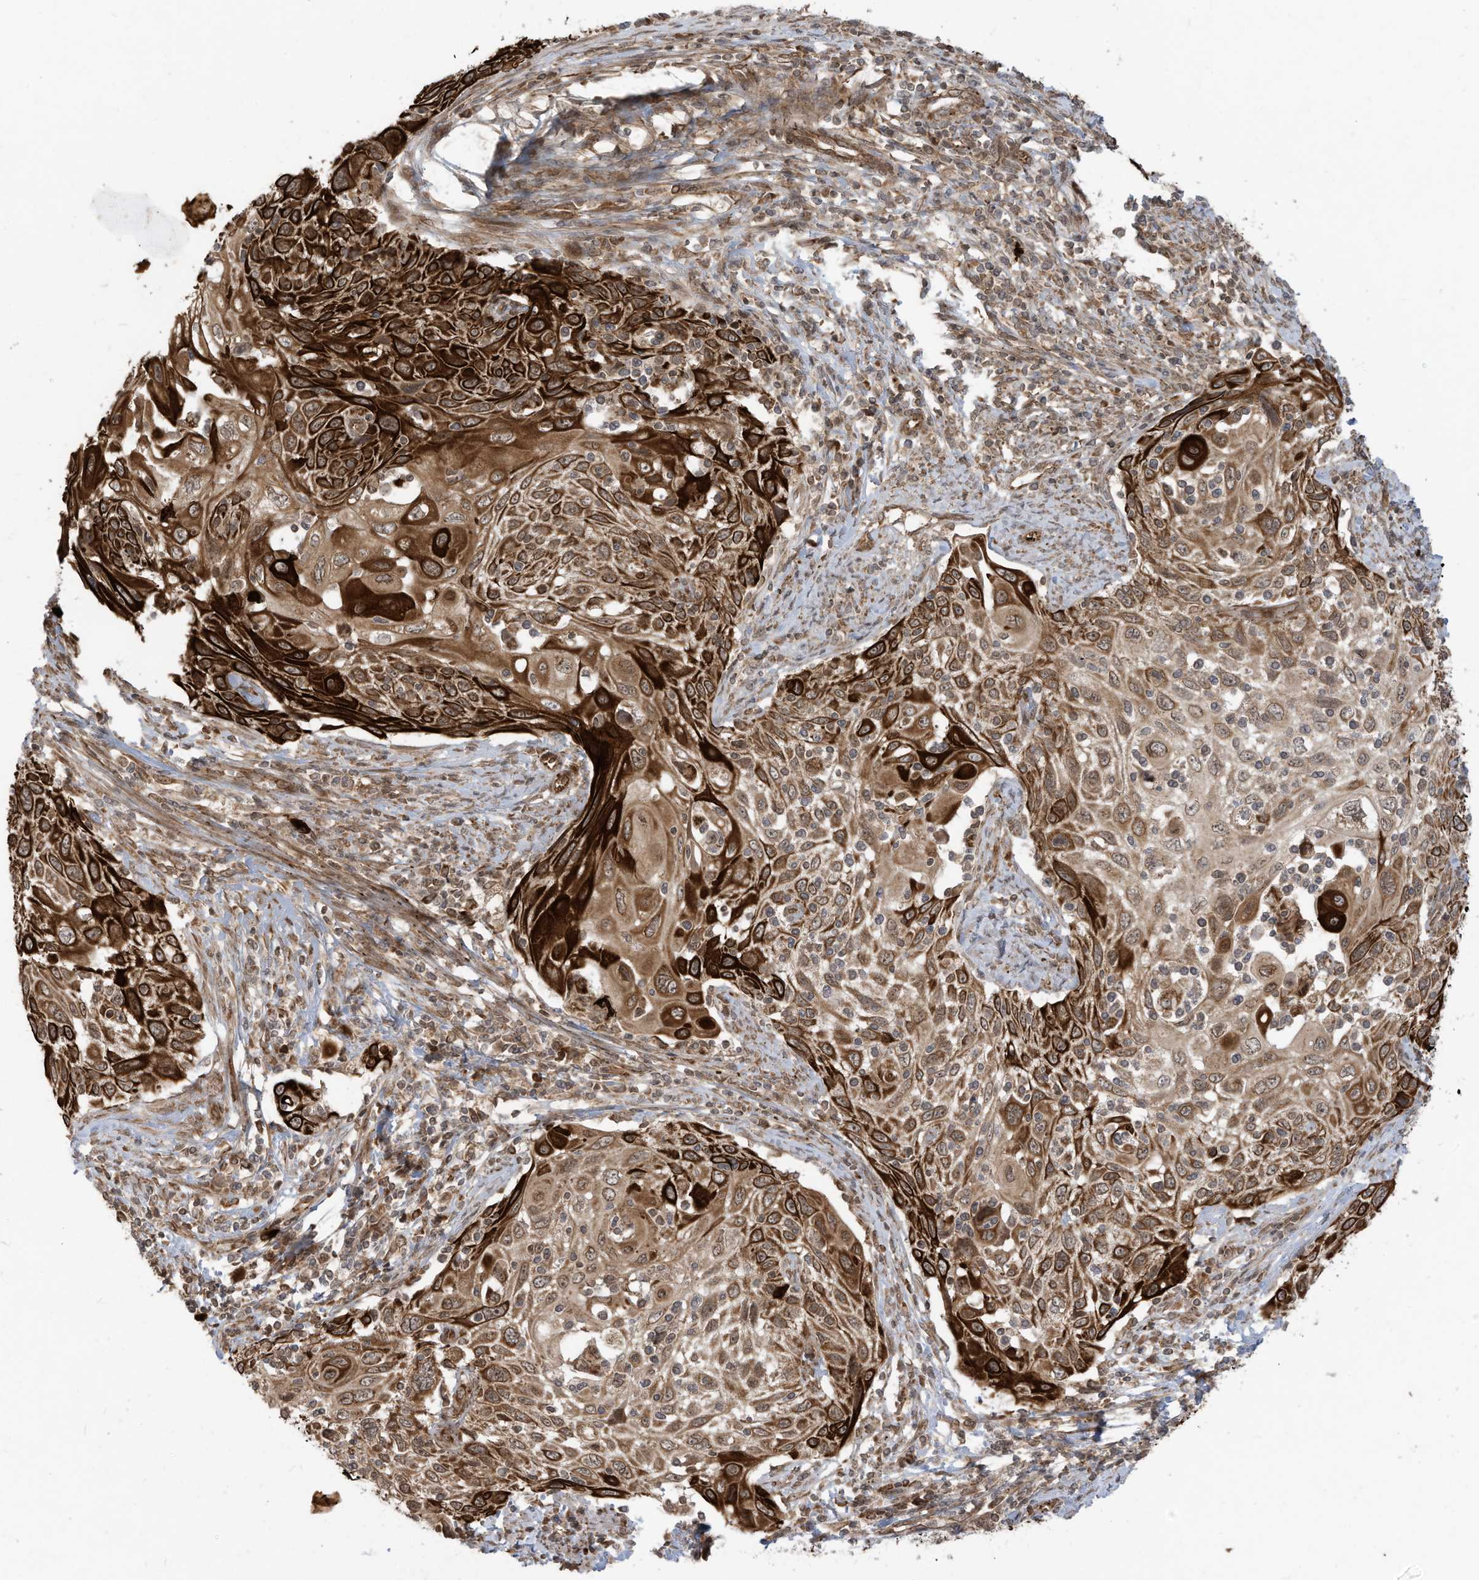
{"staining": {"intensity": "strong", "quantity": "25%-75%", "location": "cytoplasmic/membranous"}, "tissue": "cervical cancer", "cell_type": "Tumor cells", "image_type": "cancer", "snomed": [{"axis": "morphology", "description": "Squamous cell carcinoma, NOS"}, {"axis": "topography", "description": "Cervix"}], "caption": "Immunohistochemistry micrograph of human cervical cancer (squamous cell carcinoma) stained for a protein (brown), which reveals high levels of strong cytoplasmic/membranous positivity in about 25%-75% of tumor cells.", "gene": "TRIM67", "patient": {"sex": "female", "age": 70}}